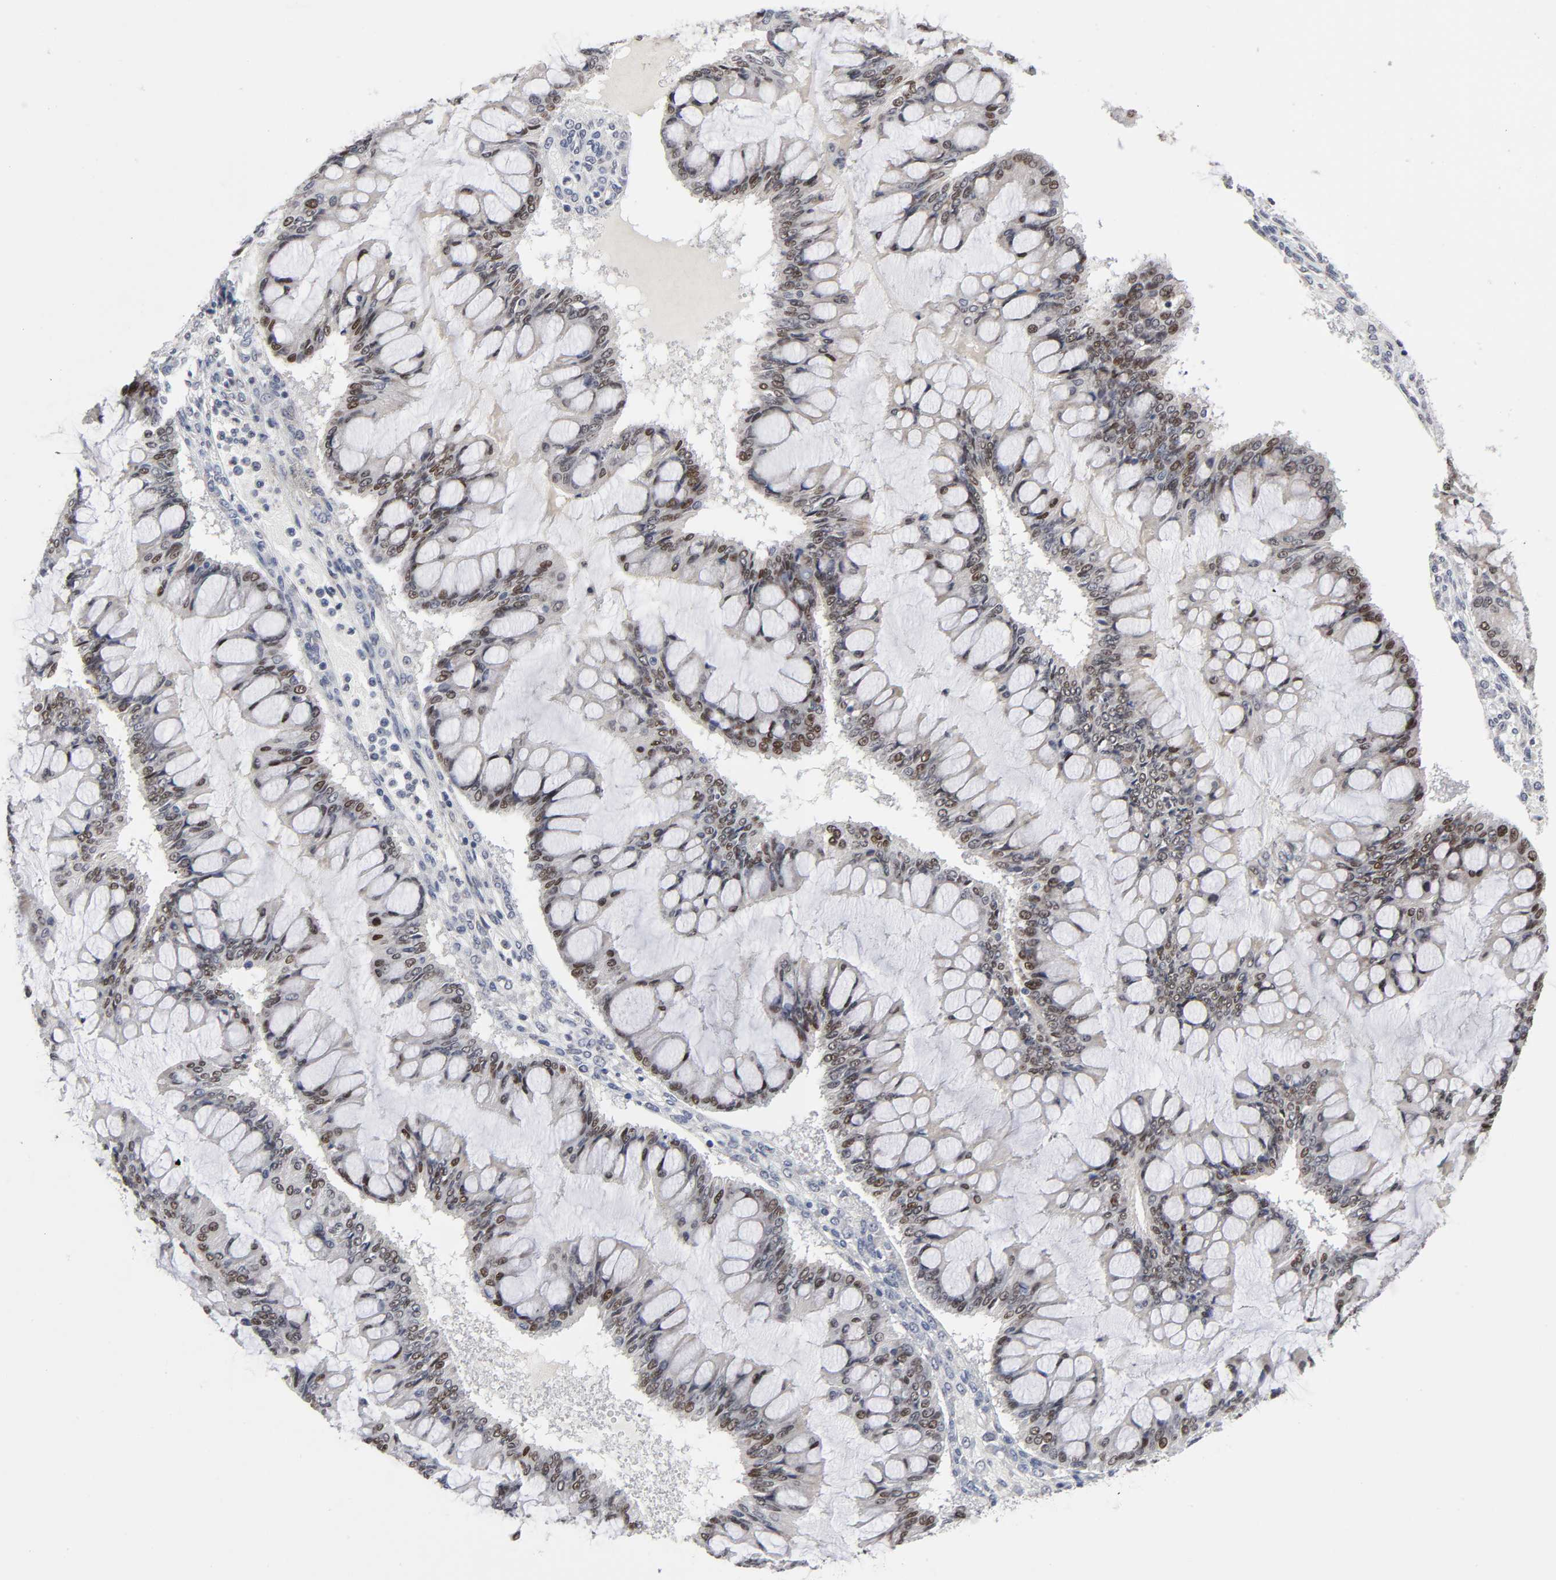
{"staining": {"intensity": "moderate", "quantity": "25%-75%", "location": "nuclear"}, "tissue": "ovarian cancer", "cell_type": "Tumor cells", "image_type": "cancer", "snomed": [{"axis": "morphology", "description": "Cystadenocarcinoma, mucinous, NOS"}, {"axis": "topography", "description": "Ovary"}], "caption": "Mucinous cystadenocarcinoma (ovarian) stained with a protein marker exhibits moderate staining in tumor cells.", "gene": "HNF4A", "patient": {"sex": "female", "age": 73}}